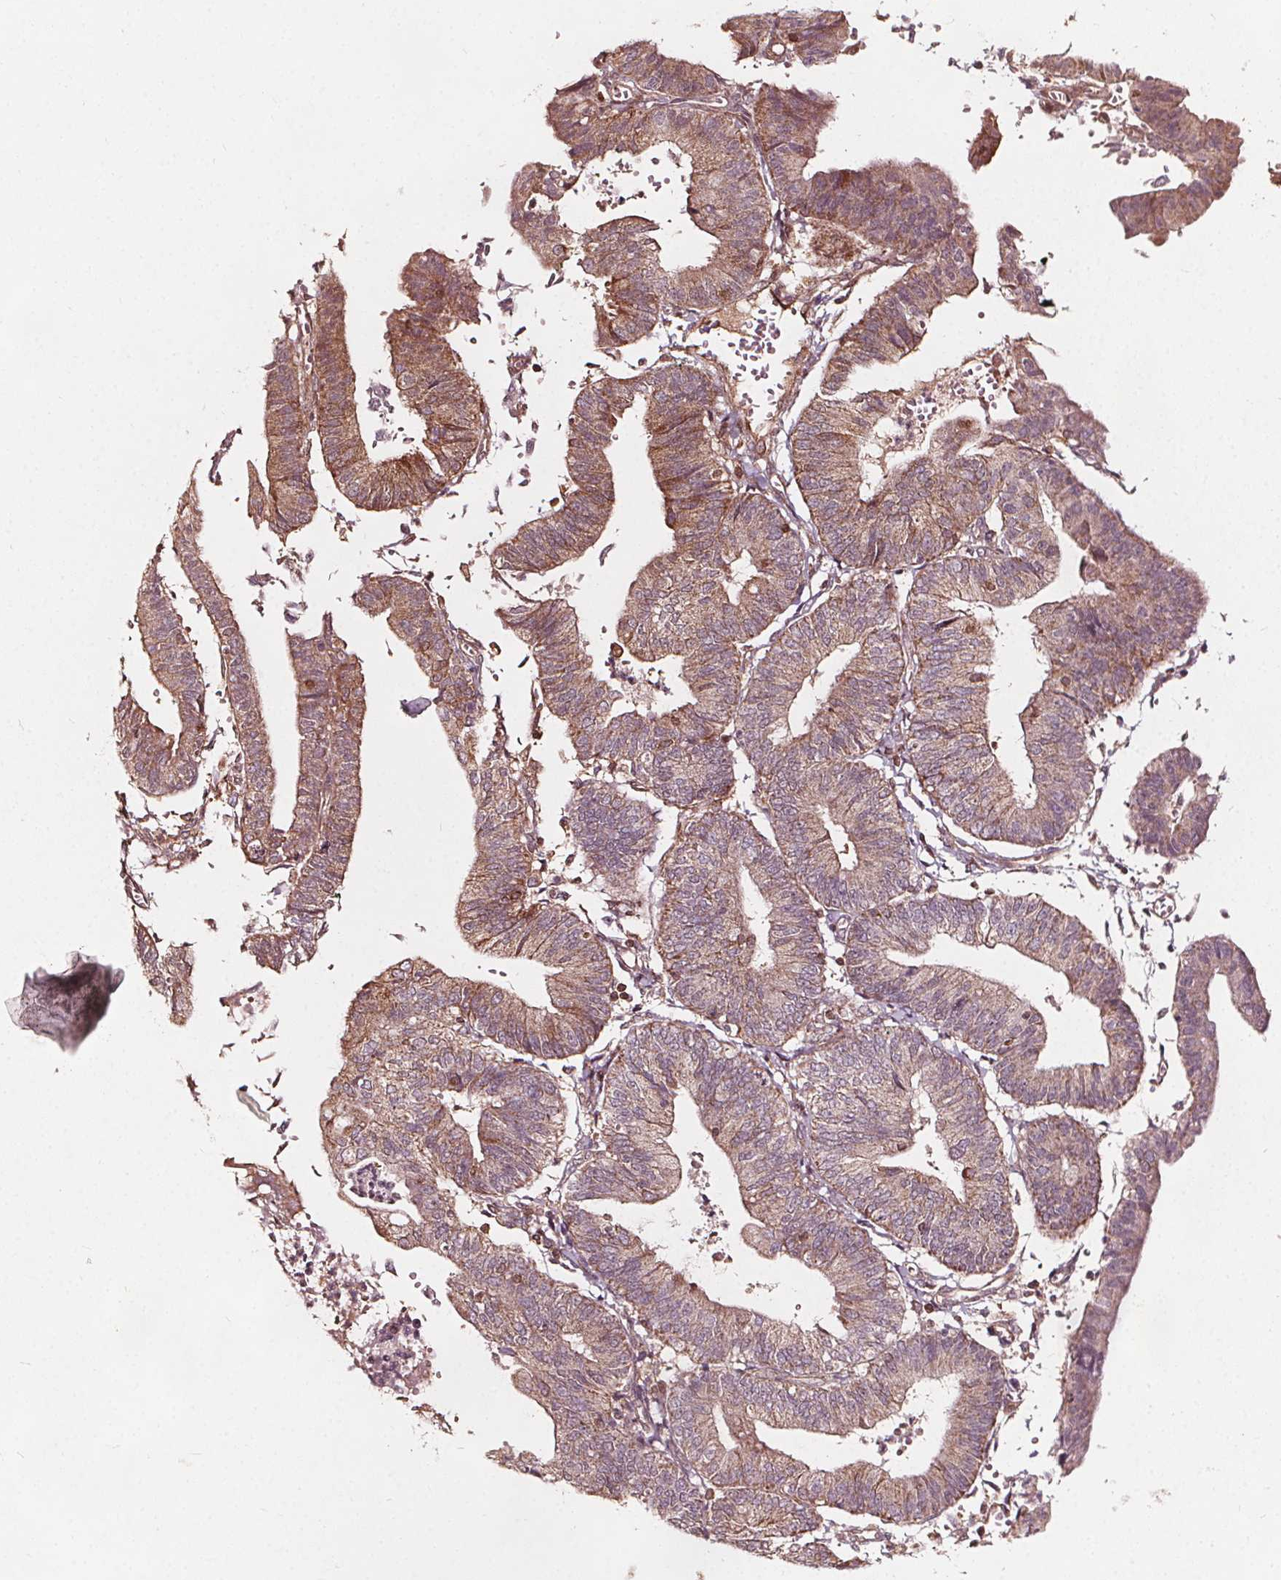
{"staining": {"intensity": "weak", "quantity": "25%-75%", "location": "cytoplasmic/membranous"}, "tissue": "endometrial cancer", "cell_type": "Tumor cells", "image_type": "cancer", "snomed": [{"axis": "morphology", "description": "Adenocarcinoma, NOS"}, {"axis": "topography", "description": "Endometrium"}], "caption": "IHC staining of endometrial adenocarcinoma, which exhibits low levels of weak cytoplasmic/membranous staining in about 25%-75% of tumor cells indicating weak cytoplasmic/membranous protein staining. The staining was performed using DAB (3,3'-diaminobenzidine) (brown) for protein detection and nuclei were counterstained in hematoxylin (blue).", "gene": "AIP", "patient": {"sex": "female", "age": 65}}